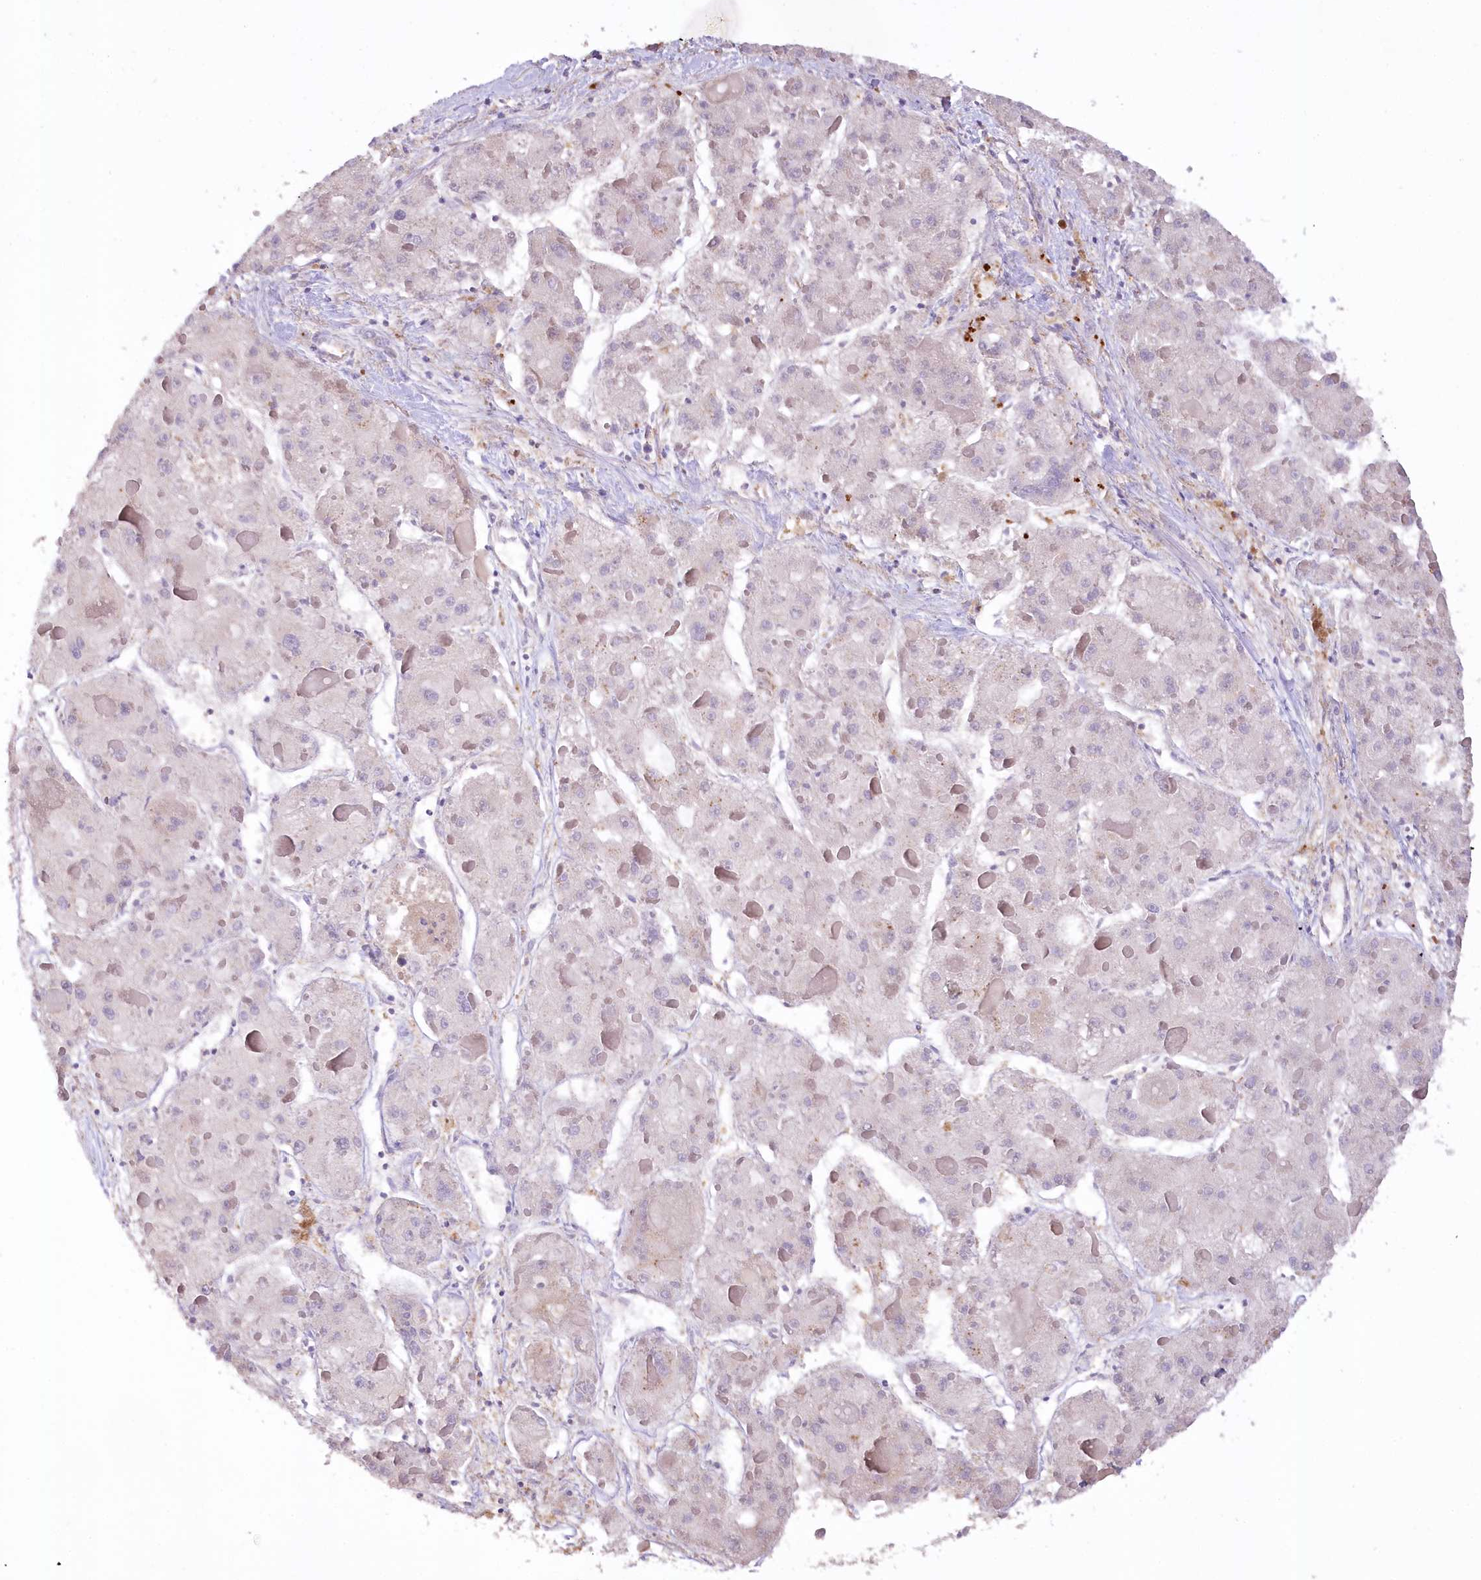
{"staining": {"intensity": "negative", "quantity": "none", "location": "none"}, "tissue": "liver cancer", "cell_type": "Tumor cells", "image_type": "cancer", "snomed": [{"axis": "morphology", "description": "Carcinoma, Hepatocellular, NOS"}, {"axis": "topography", "description": "Liver"}], "caption": "Hepatocellular carcinoma (liver) stained for a protein using IHC displays no positivity tumor cells.", "gene": "SYNPO2", "patient": {"sex": "female", "age": 73}}